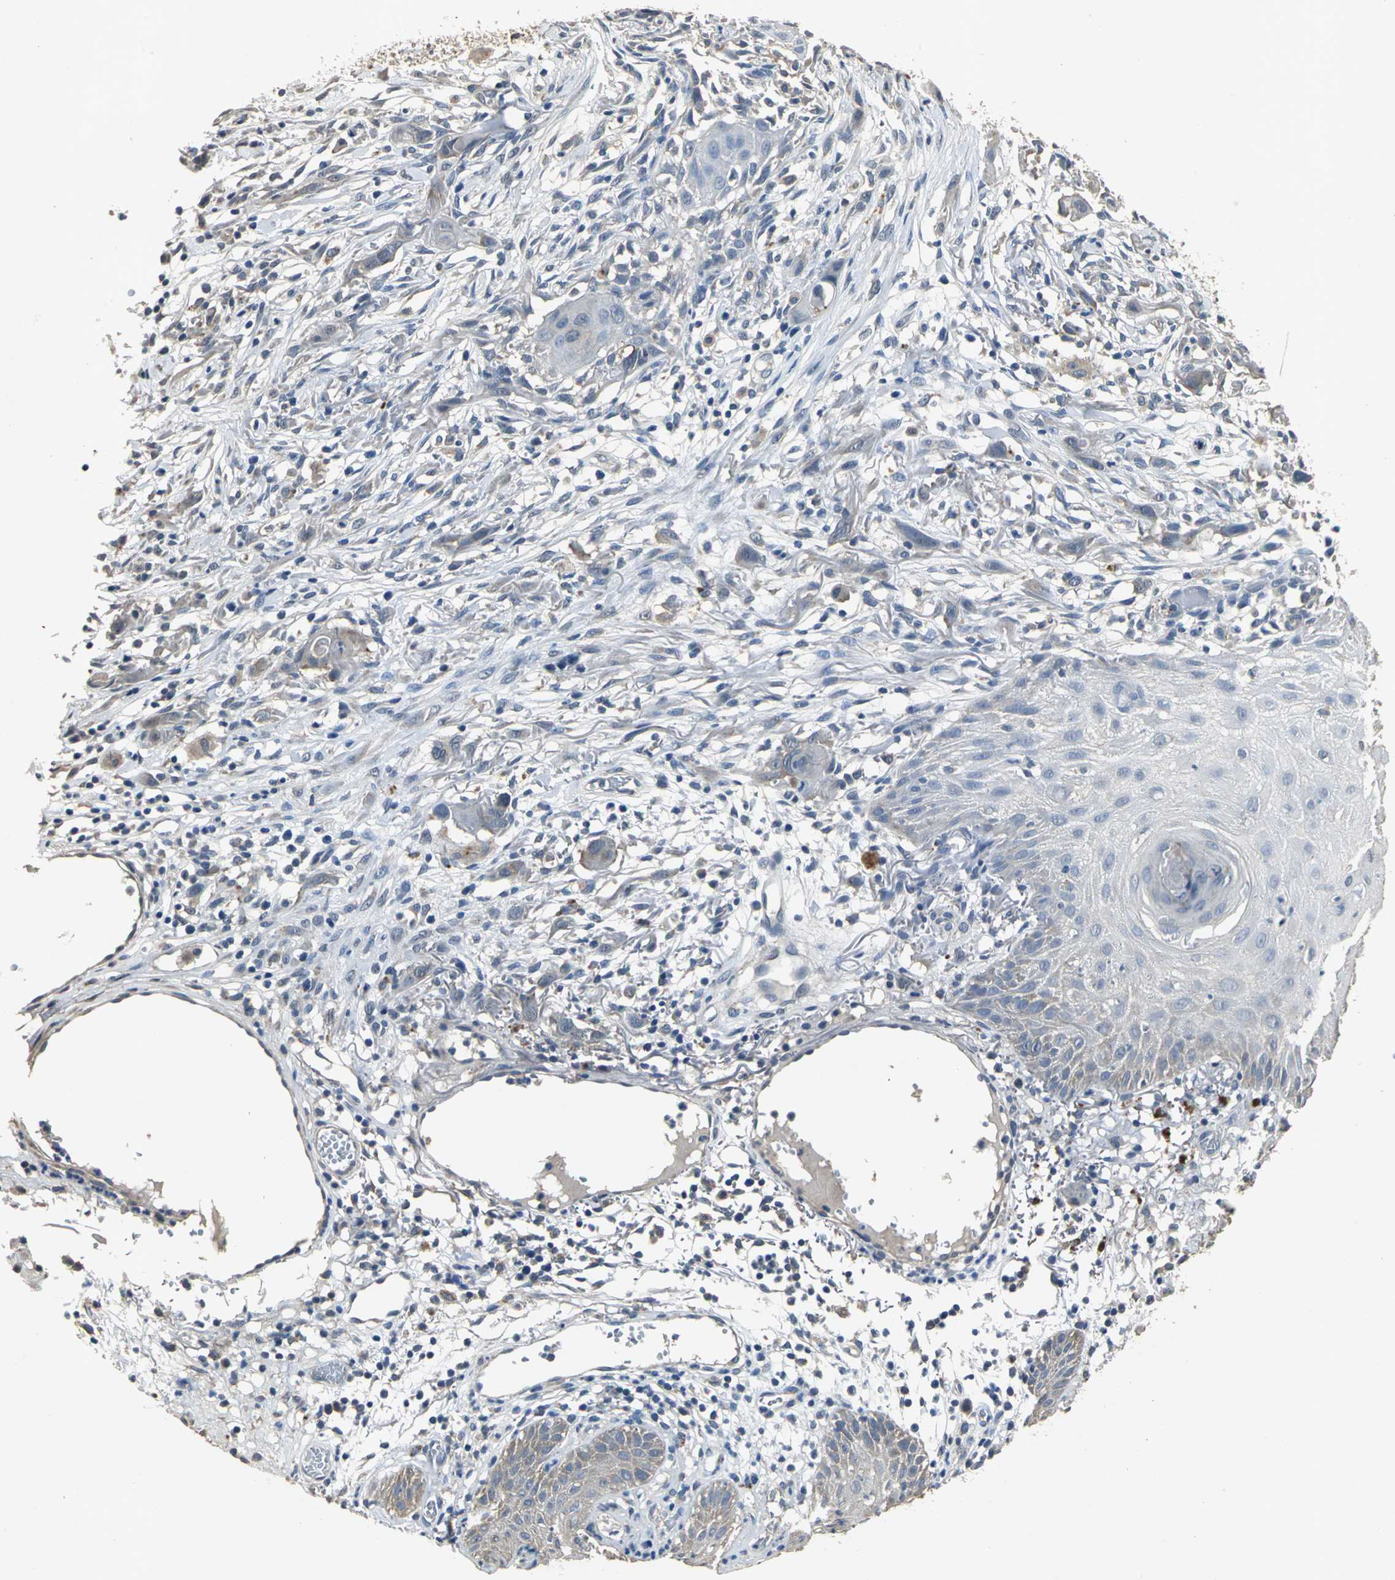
{"staining": {"intensity": "weak", "quantity": "25%-75%", "location": "cytoplasmic/membranous"}, "tissue": "skin cancer", "cell_type": "Tumor cells", "image_type": "cancer", "snomed": [{"axis": "morphology", "description": "Normal tissue, NOS"}, {"axis": "morphology", "description": "Squamous cell carcinoma, NOS"}, {"axis": "topography", "description": "Skin"}], "caption": "Immunohistochemistry (IHC) (DAB (3,3'-diaminobenzidine)) staining of skin cancer (squamous cell carcinoma) displays weak cytoplasmic/membranous protein expression in about 25%-75% of tumor cells.", "gene": "OCLN", "patient": {"sex": "female", "age": 59}}